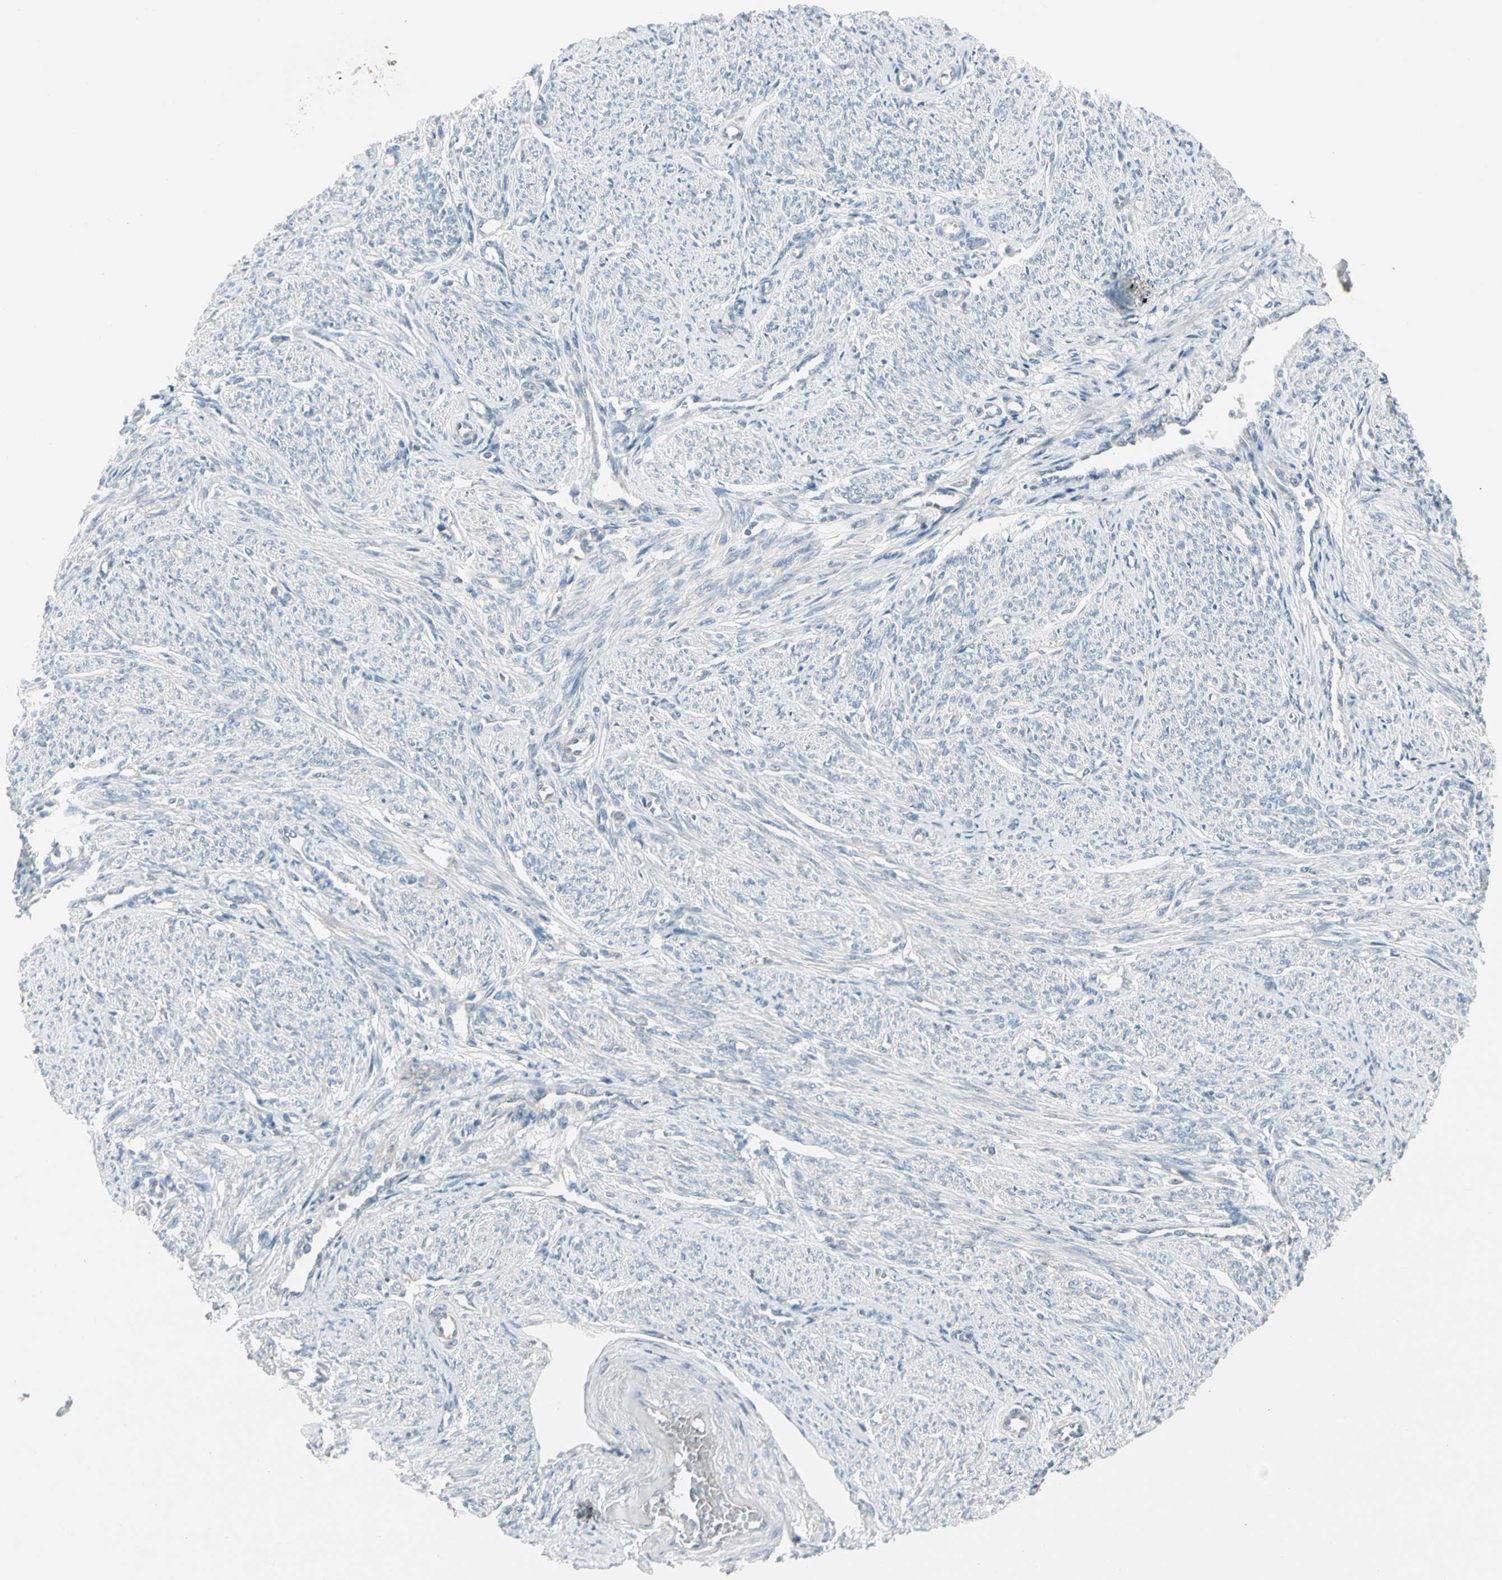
{"staining": {"intensity": "weak", "quantity": "25%-75%", "location": "cytoplasmic/membranous"}, "tissue": "smooth muscle", "cell_type": "Smooth muscle cells", "image_type": "normal", "snomed": [{"axis": "morphology", "description": "Normal tissue, NOS"}, {"axis": "topography", "description": "Smooth muscle"}], "caption": "Unremarkable smooth muscle reveals weak cytoplasmic/membranous expression in about 25%-75% of smooth muscle cells The staining is performed using DAB brown chromogen to label protein expression. The nuclei are counter-stained blue using hematoxylin..", "gene": "PANK2", "patient": {"sex": "female", "age": 65}}